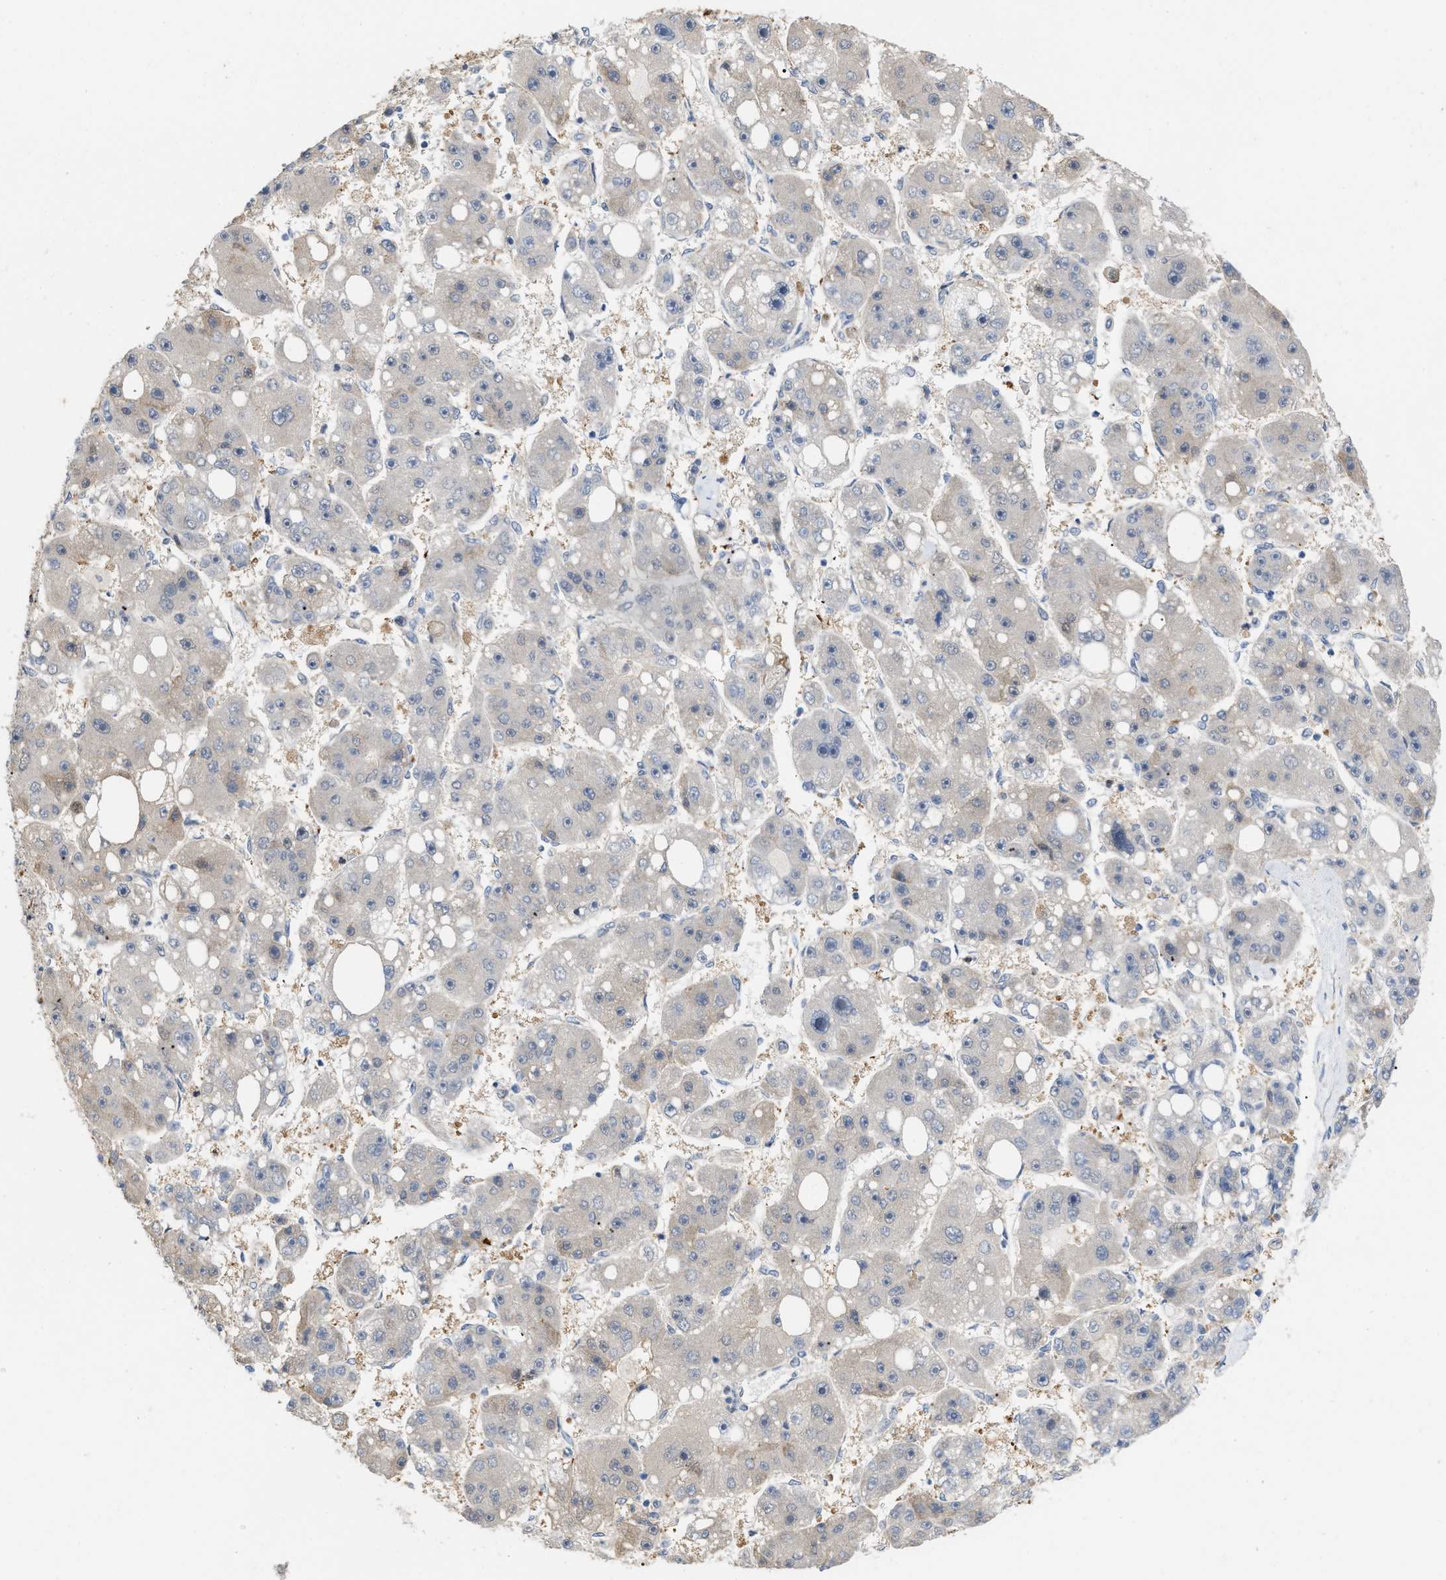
{"staining": {"intensity": "negative", "quantity": "none", "location": "none"}, "tissue": "liver cancer", "cell_type": "Tumor cells", "image_type": "cancer", "snomed": [{"axis": "morphology", "description": "Carcinoma, Hepatocellular, NOS"}, {"axis": "topography", "description": "Liver"}], "caption": "Tumor cells show no significant protein staining in liver cancer. Nuclei are stained in blue.", "gene": "CSNK1A1", "patient": {"sex": "female", "age": 61}}